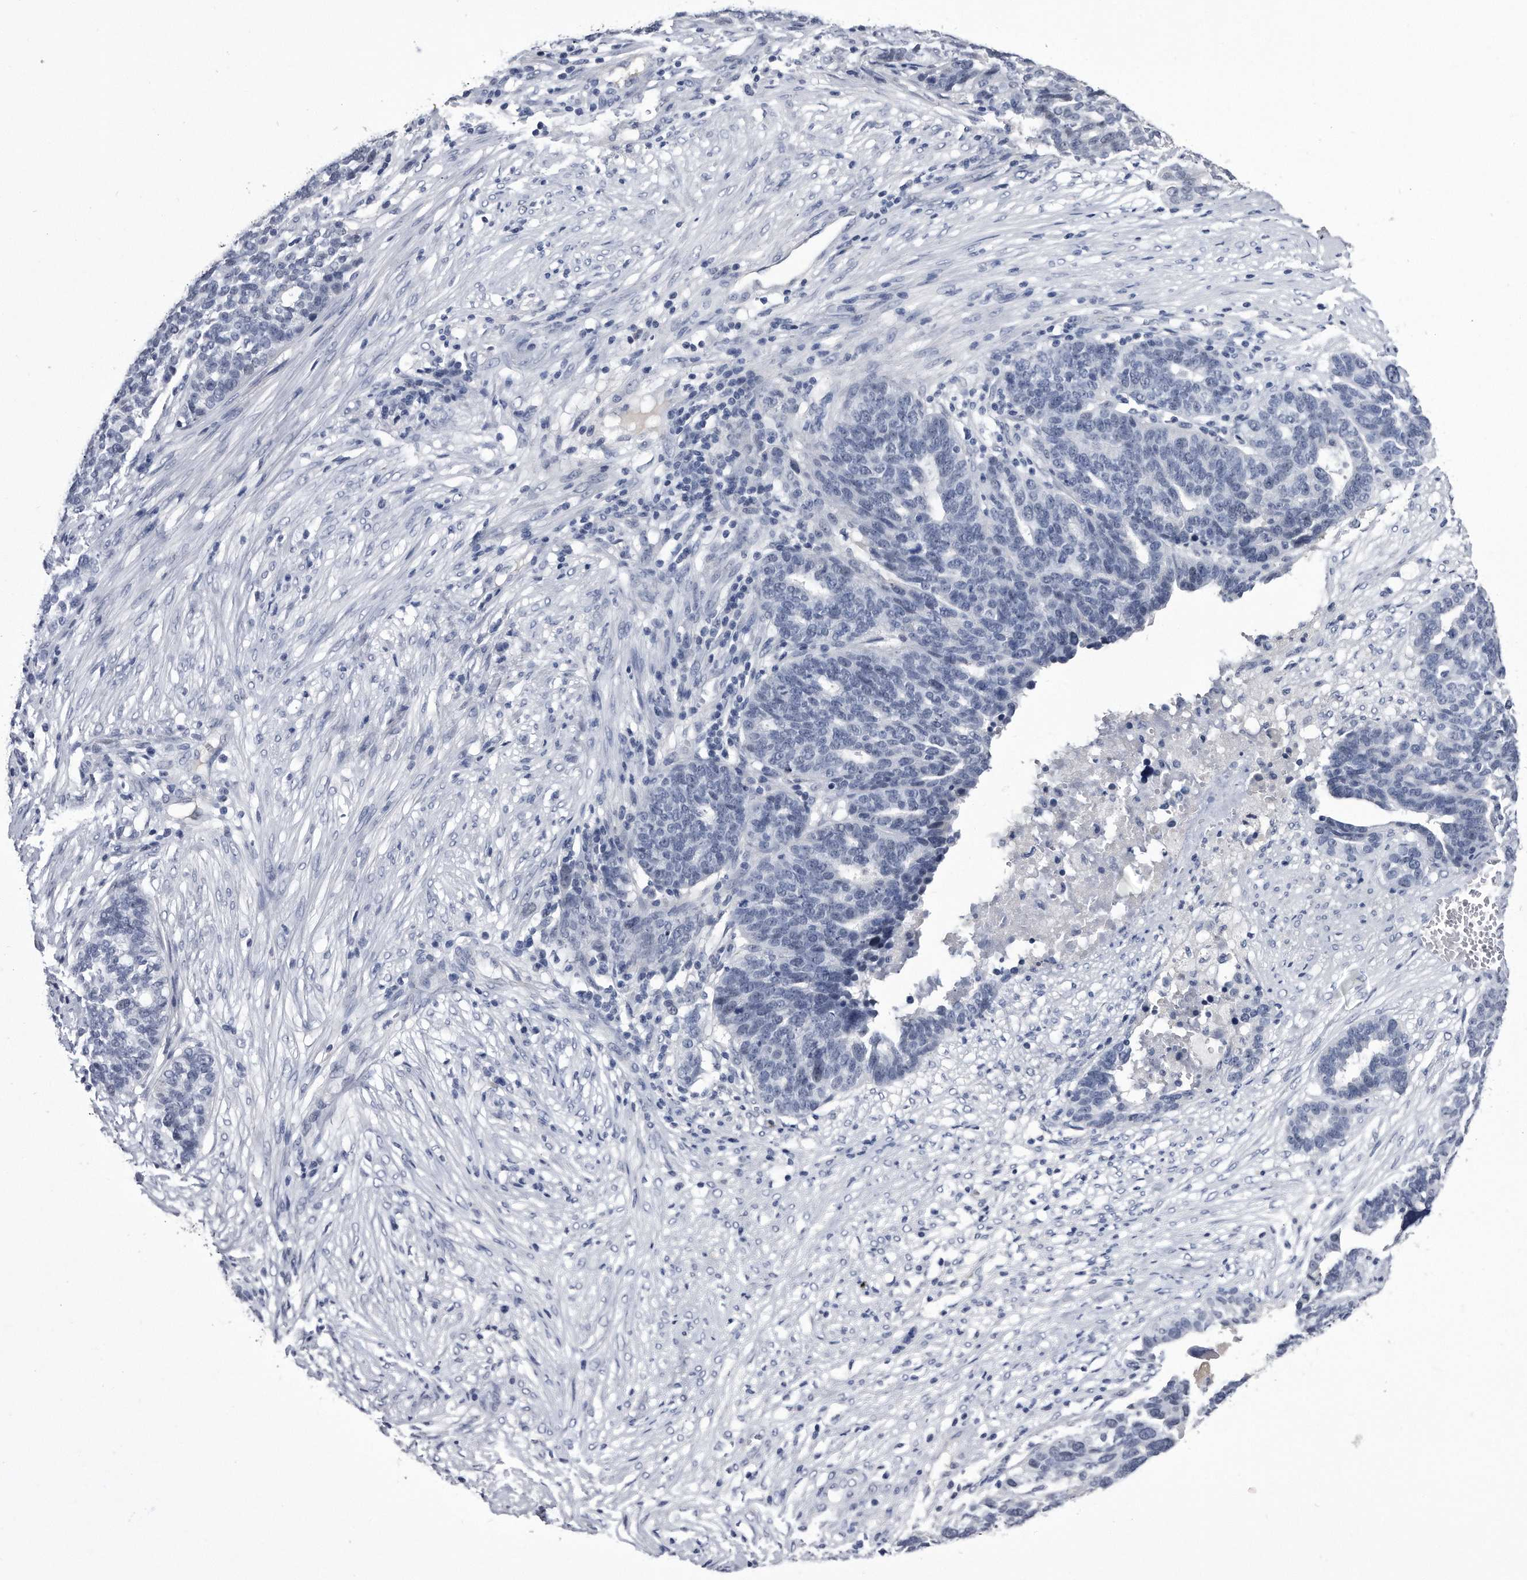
{"staining": {"intensity": "negative", "quantity": "none", "location": "none"}, "tissue": "ovarian cancer", "cell_type": "Tumor cells", "image_type": "cancer", "snomed": [{"axis": "morphology", "description": "Cystadenocarcinoma, serous, NOS"}, {"axis": "topography", "description": "Ovary"}], "caption": "This is an immunohistochemistry (IHC) image of human ovarian cancer. There is no positivity in tumor cells.", "gene": "KCTD8", "patient": {"sex": "female", "age": 59}}